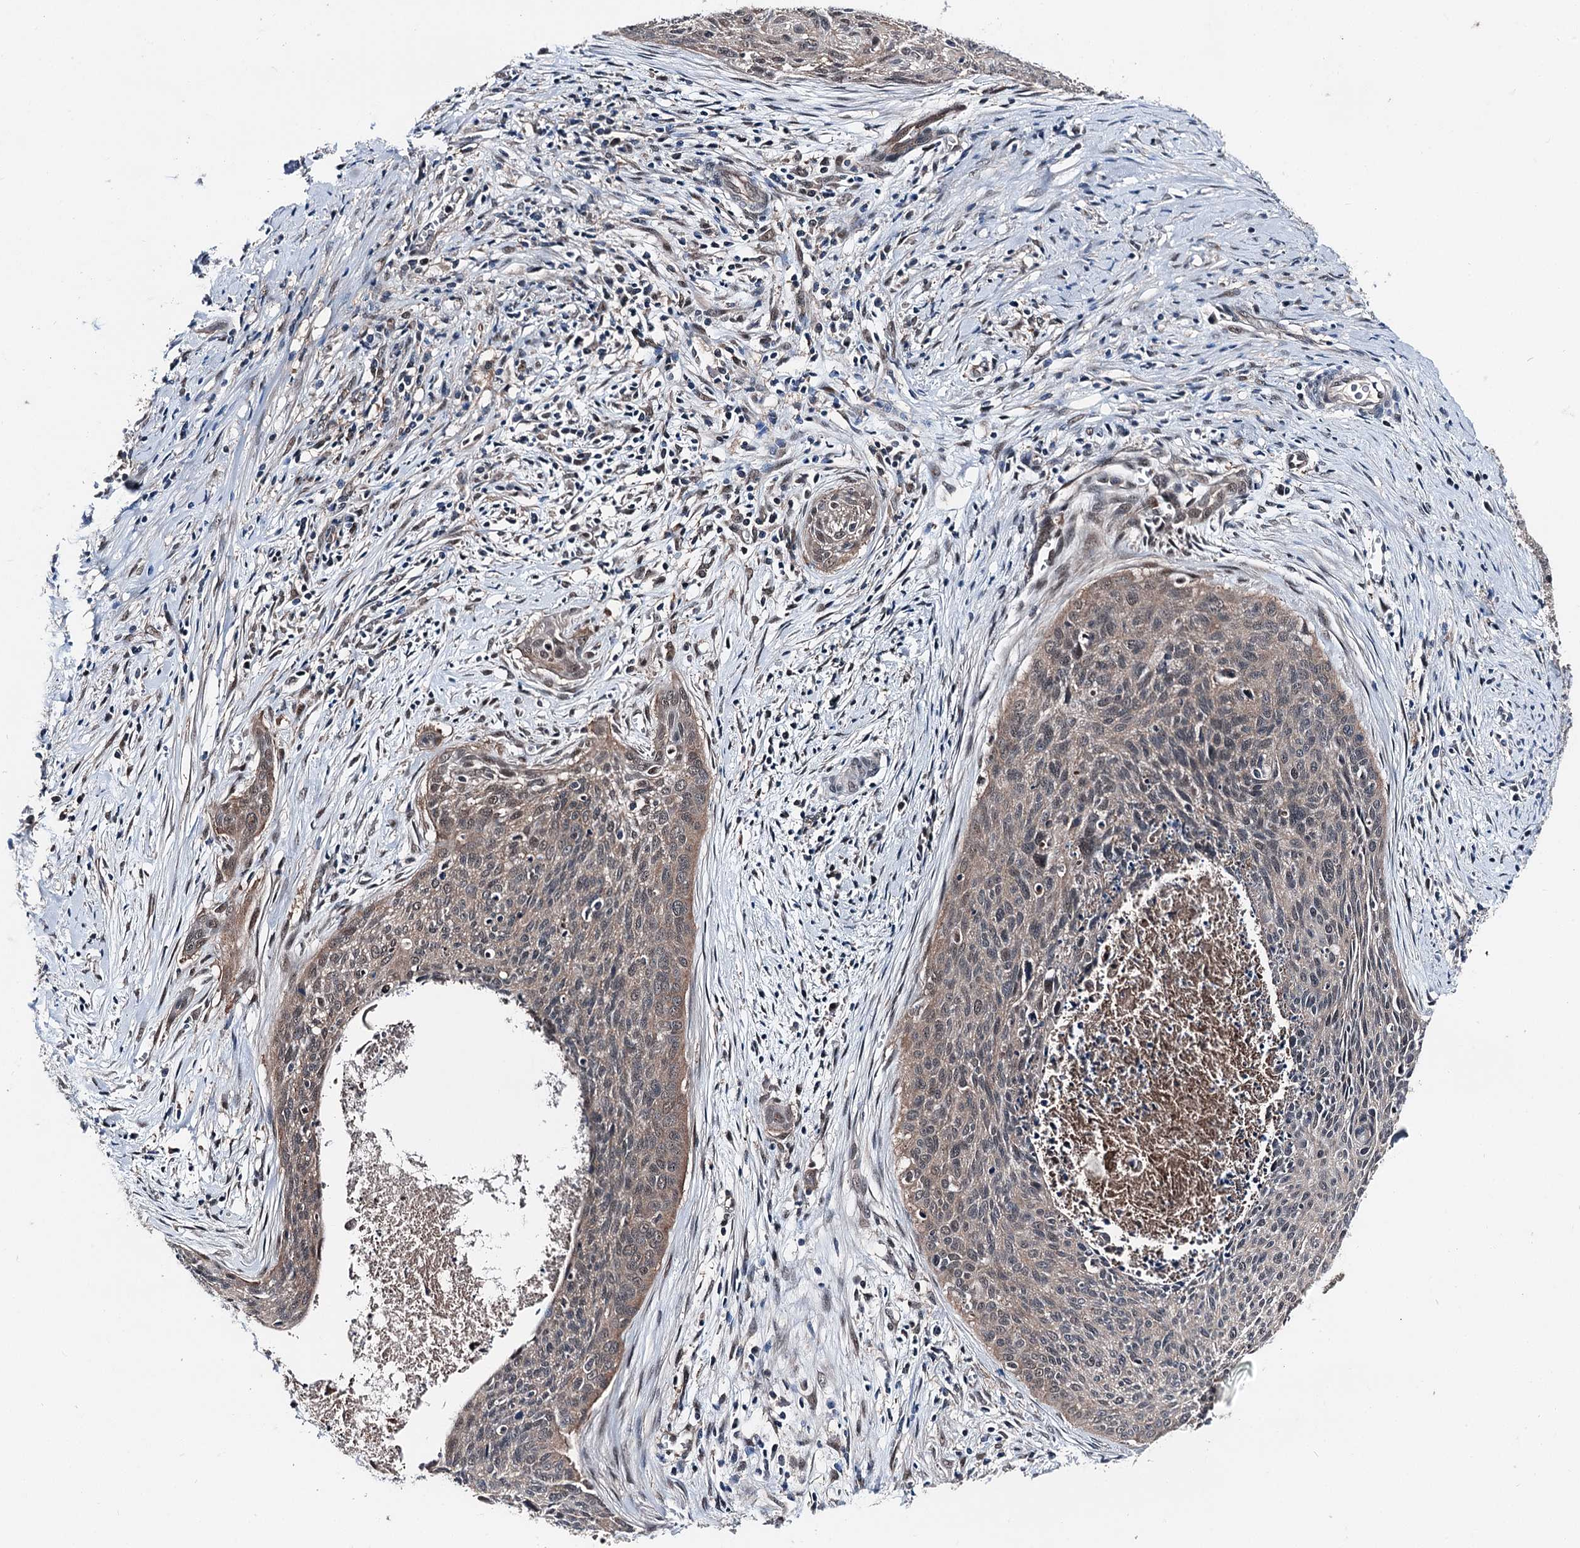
{"staining": {"intensity": "weak", "quantity": "25%-75%", "location": "cytoplasmic/membranous,nuclear"}, "tissue": "cervical cancer", "cell_type": "Tumor cells", "image_type": "cancer", "snomed": [{"axis": "morphology", "description": "Squamous cell carcinoma, NOS"}, {"axis": "topography", "description": "Cervix"}], "caption": "IHC (DAB) staining of human cervical cancer (squamous cell carcinoma) exhibits weak cytoplasmic/membranous and nuclear protein positivity in about 25%-75% of tumor cells.", "gene": "PSMD13", "patient": {"sex": "female", "age": 55}}